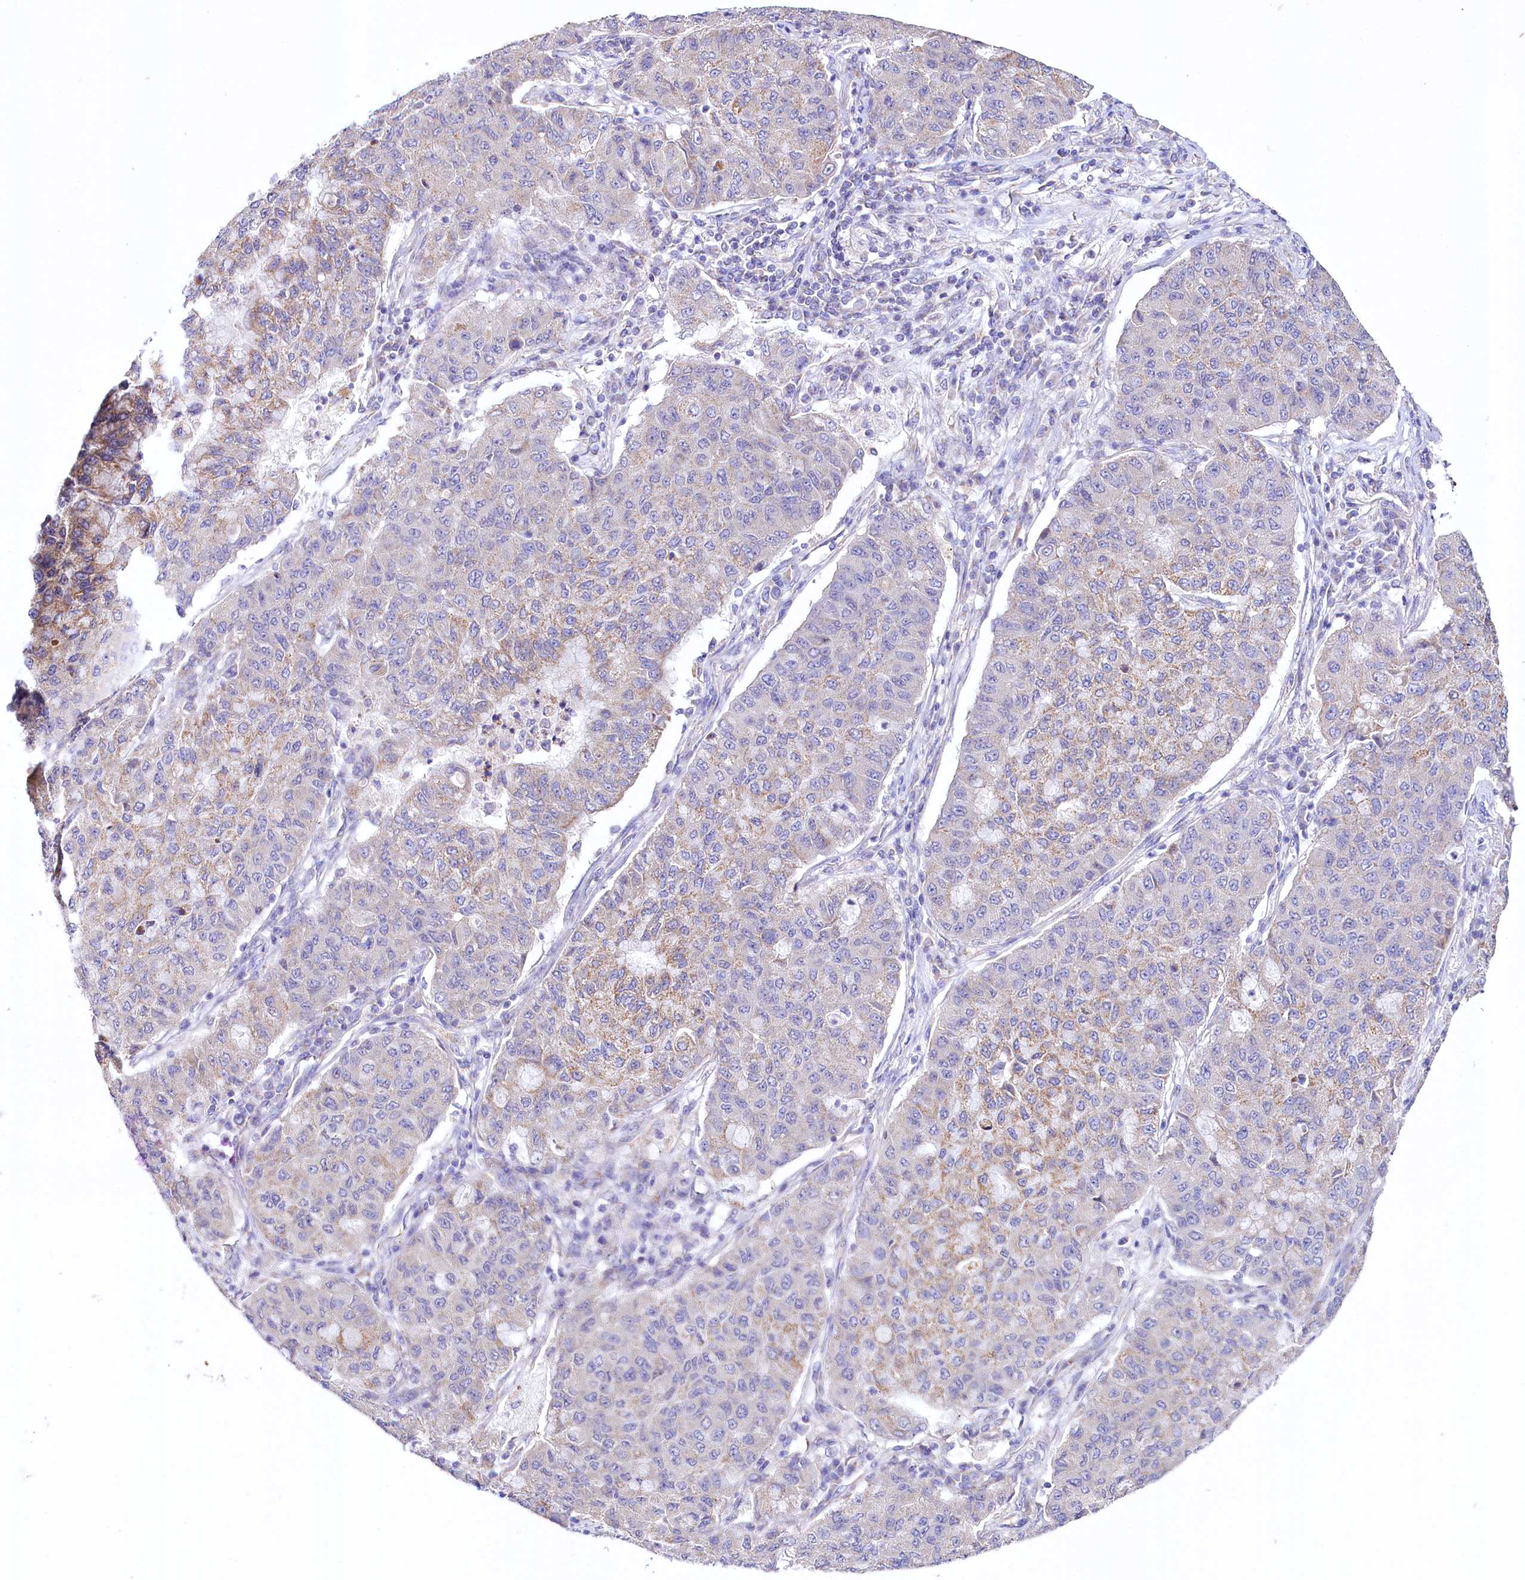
{"staining": {"intensity": "moderate", "quantity": "25%-75%", "location": "cytoplasmic/membranous"}, "tissue": "lung cancer", "cell_type": "Tumor cells", "image_type": "cancer", "snomed": [{"axis": "morphology", "description": "Squamous cell carcinoma, NOS"}, {"axis": "topography", "description": "Lung"}], "caption": "IHC of human lung cancer exhibits medium levels of moderate cytoplasmic/membranous expression in about 25%-75% of tumor cells.", "gene": "CEP295", "patient": {"sex": "male", "age": 74}}